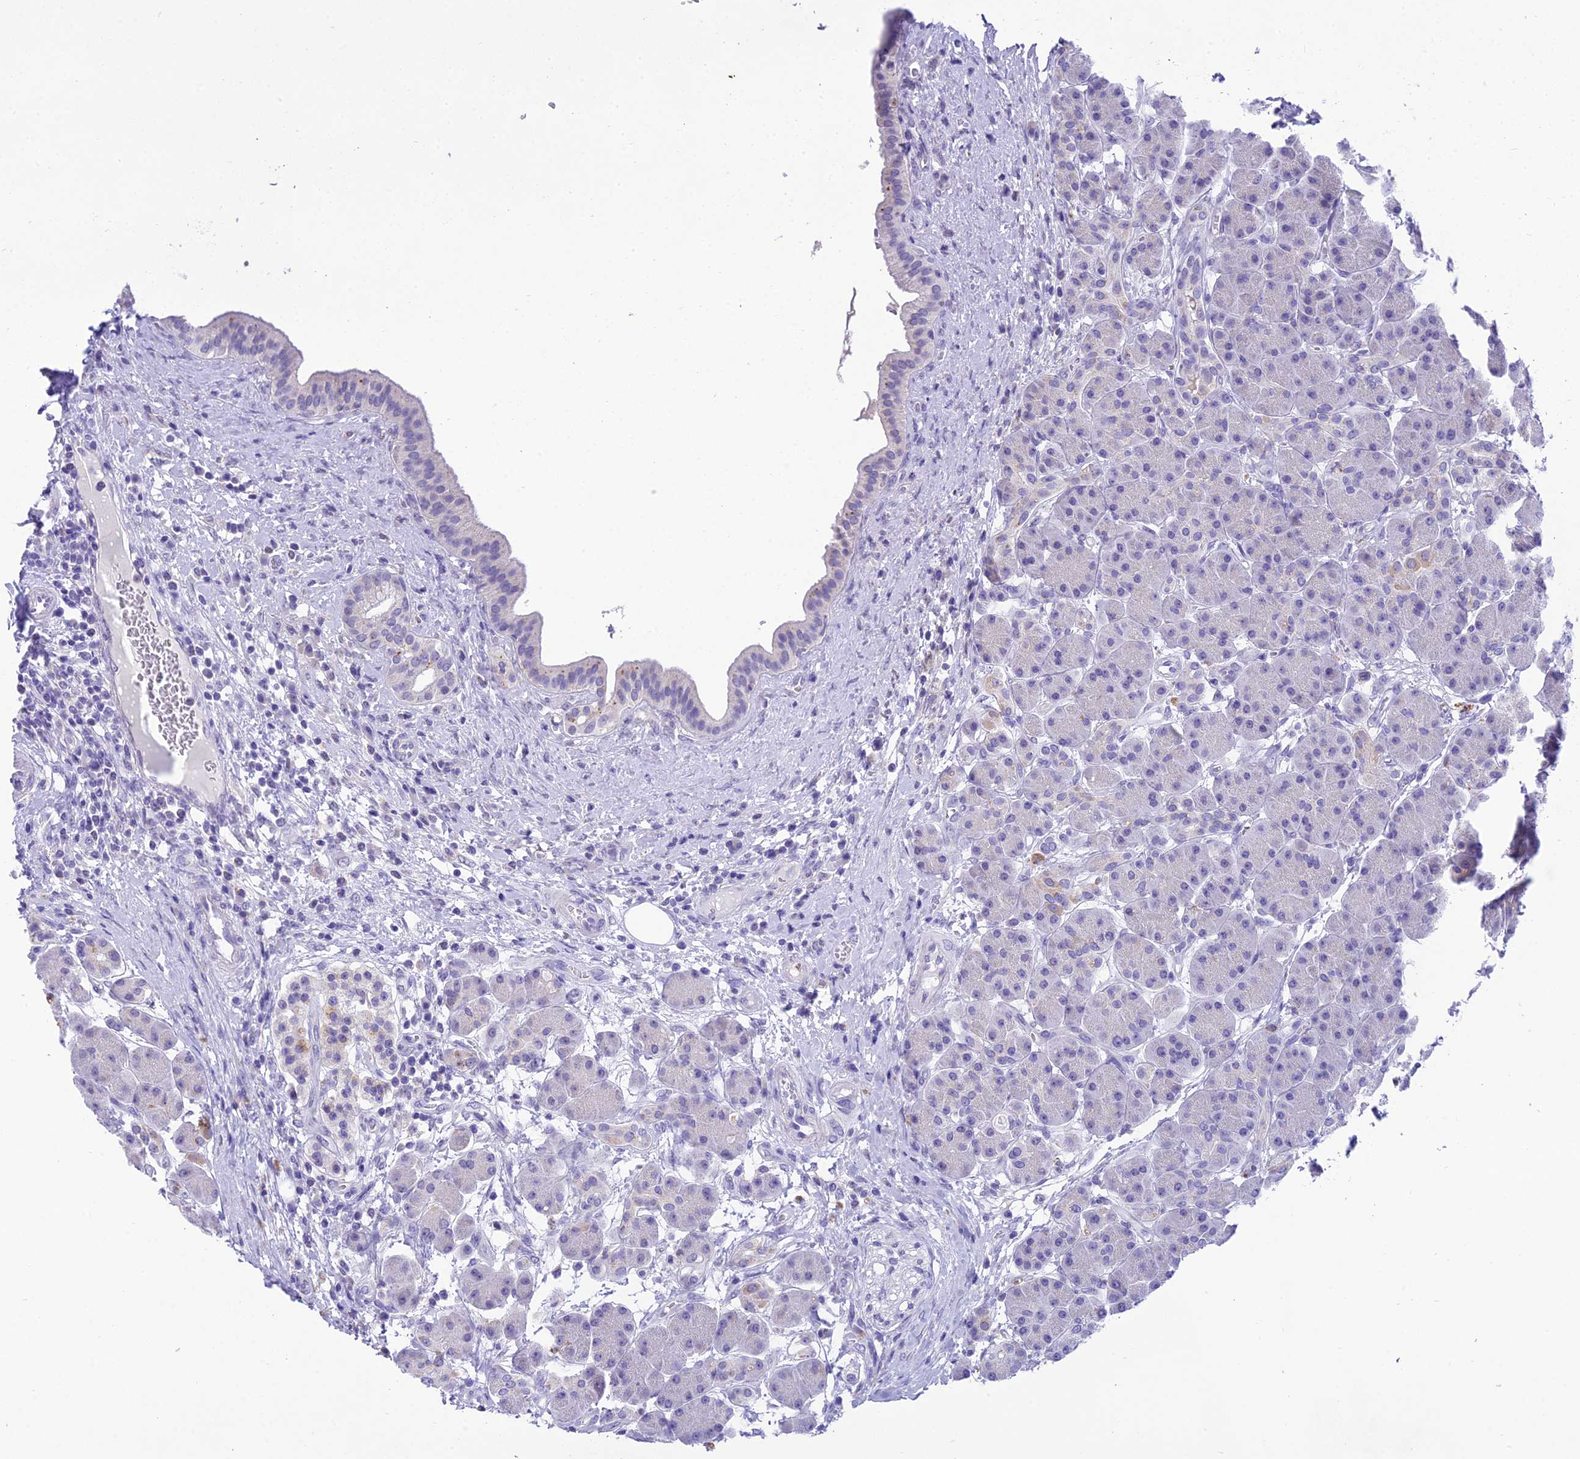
{"staining": {"intensity": "negative", "quantity": "none", "location": "none"}, "tissue": "pancreas", "cell_type": "Exocrine glandular cells", "image_type": "normal", "snomed": [{"axis": "morphology", "description": "Normal tissue, NOS"}, {"axis": "topography", "description": "Pancreas"}], "caption": "DAB immunohistochemical staining of benign pancreas reveals no significant positivity in exocrine glandular cells. (Stains: DAB (3,3'-diaminobenzidine) immunohistochemistry with hematoxylin counter stain, Microscopy: brightfield microscopy at high magnification).", "gene": "MIIP", "patient": {"sex": "male", "age": 63}}